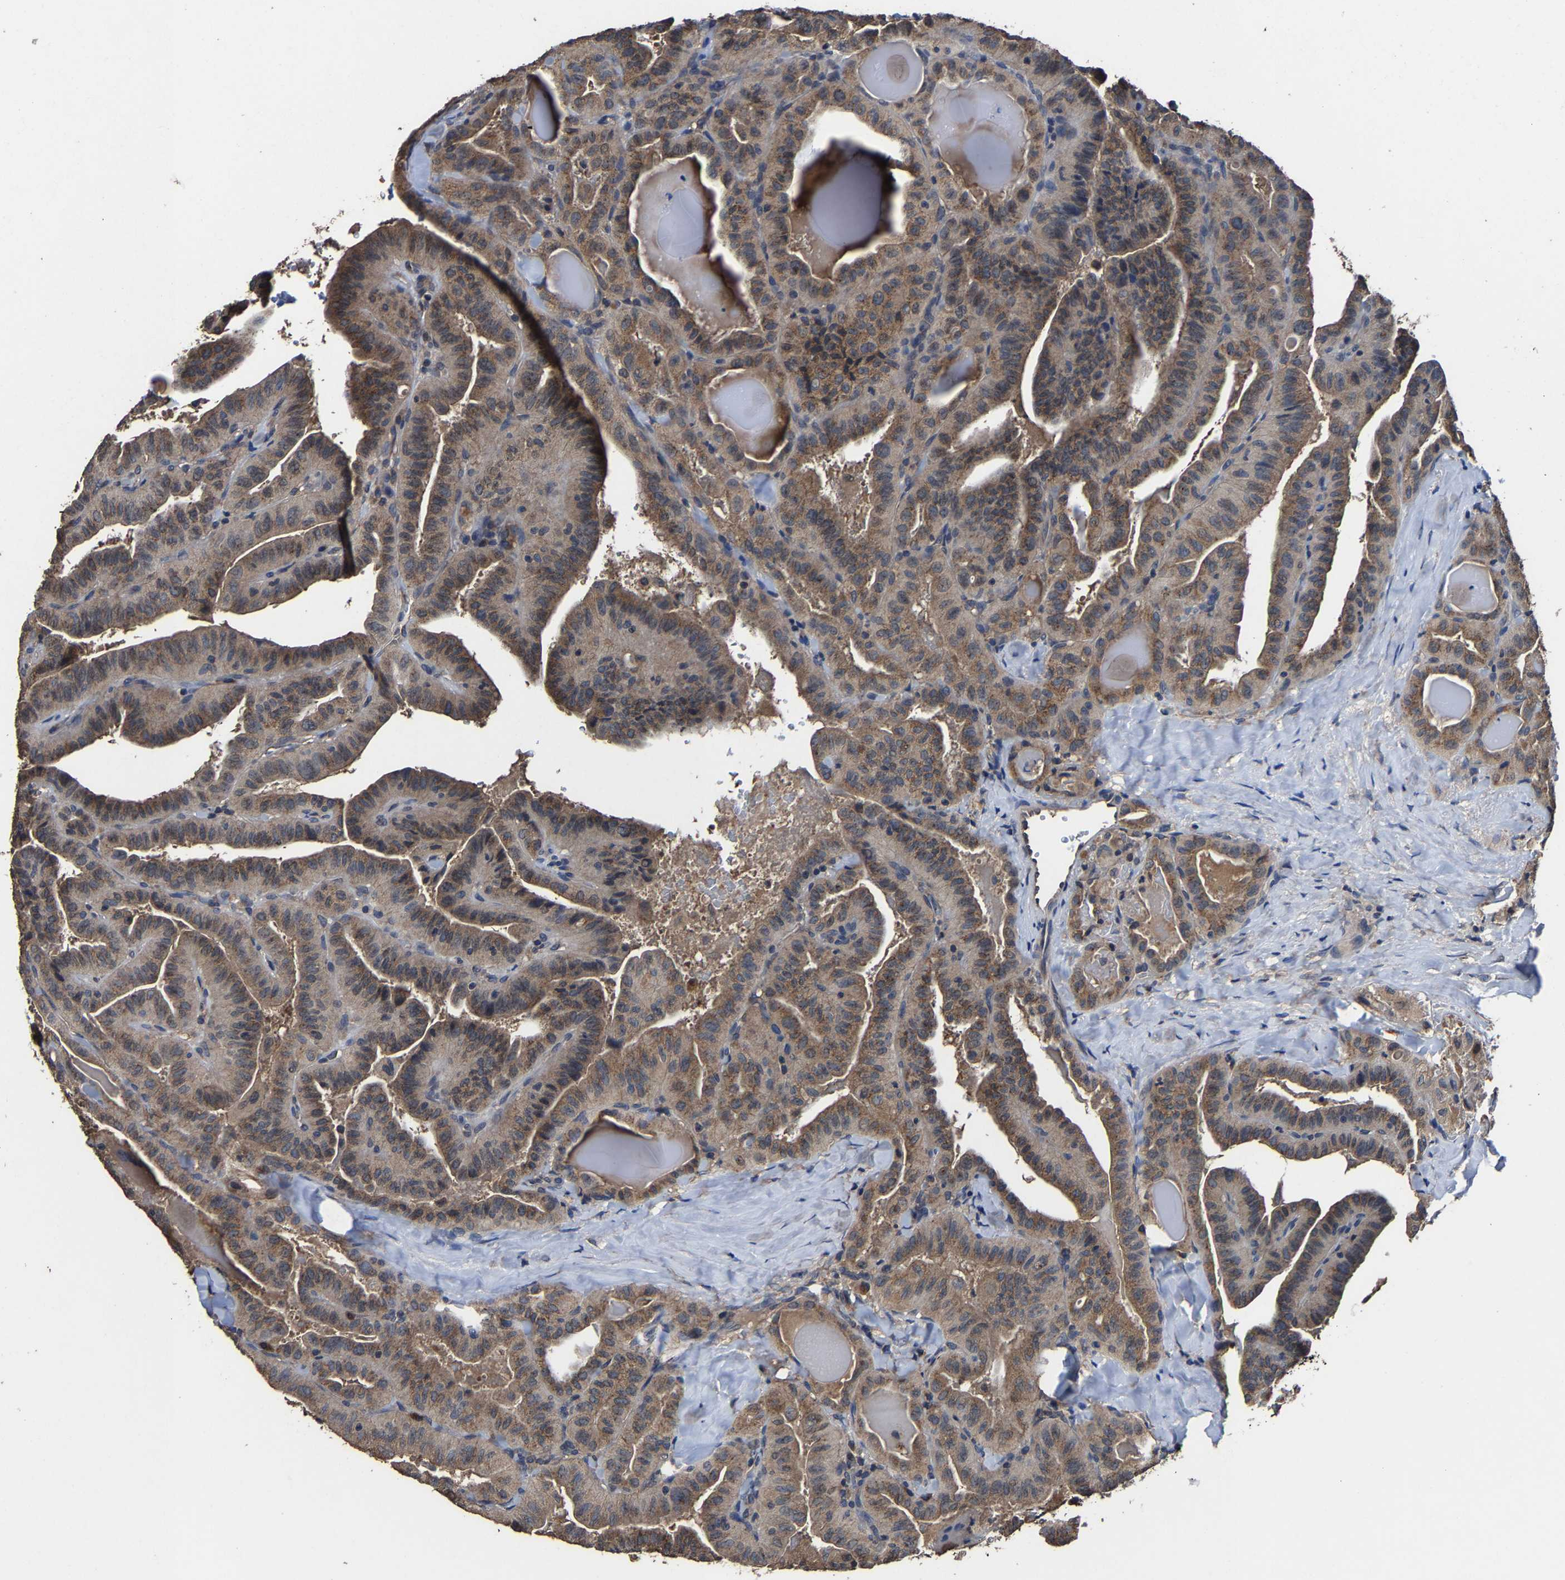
{"staining": {"intensity": "moderate", "quantity": ">75%", "location": "cytoplasmic/membranous"}, "tissue": "thyroid cancer", "cell_type": "Tumor cells", "image_type": "cancer", "snomed": [{"axis": "morphology", "description": "Papillary adenocarcinoma, NOS"}, {"axis": "topography", "description": "Thyroid gland"}], "caption": "This micrograph demonstrates immunohistochemistry (IHC) staining of thyroid cancer (papillary adenocarcinoma), with medium moderate cytoplasmic/membranous positivity in approximately >75% of tumor cells.", "gene": "EBAG9", "patient": {"sex": "male", "age": 77}}